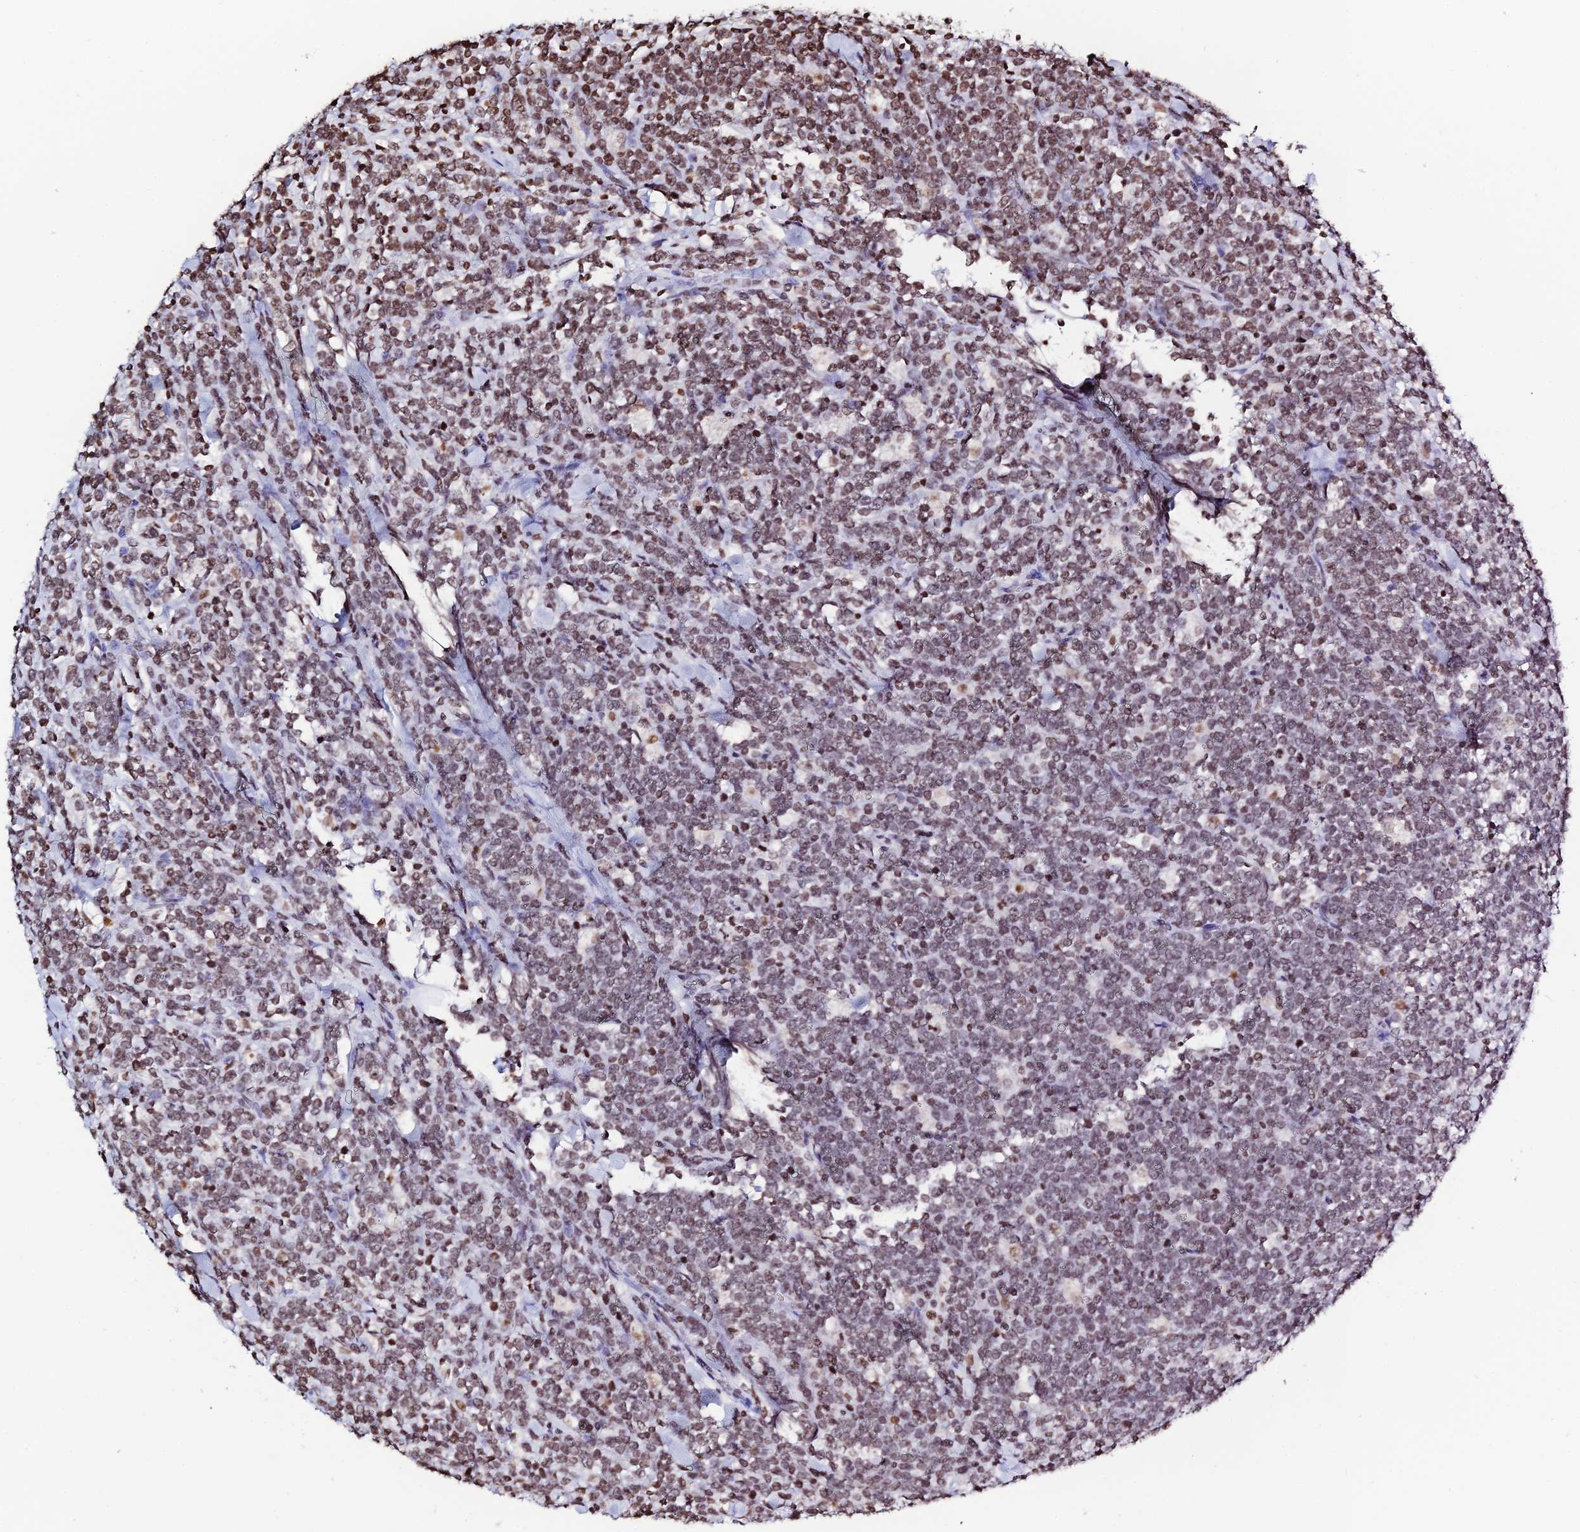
{"staining": {"intensity": "moderate", "quantity": ">75%", "location": "nuclear"}, "tissue": "lymphoma", "cell_type": "Tumor cells", "image_type": "cancer", "snomed": [{"axis": "morphology", "description": "Malignant lymphoma, non-Hodgkin's type, High grade"}, {"axis": "topography", "description": "Small intestine"}], "caption": "Protein expression analysis of malignant lymphoma, non-Hodgkin's type (high-grade) shows moderate nuclear expression in approximately >75% of tumor cells.", "gene": "MACROH2A2", "patient": {"sex": "male", "age": 8}}